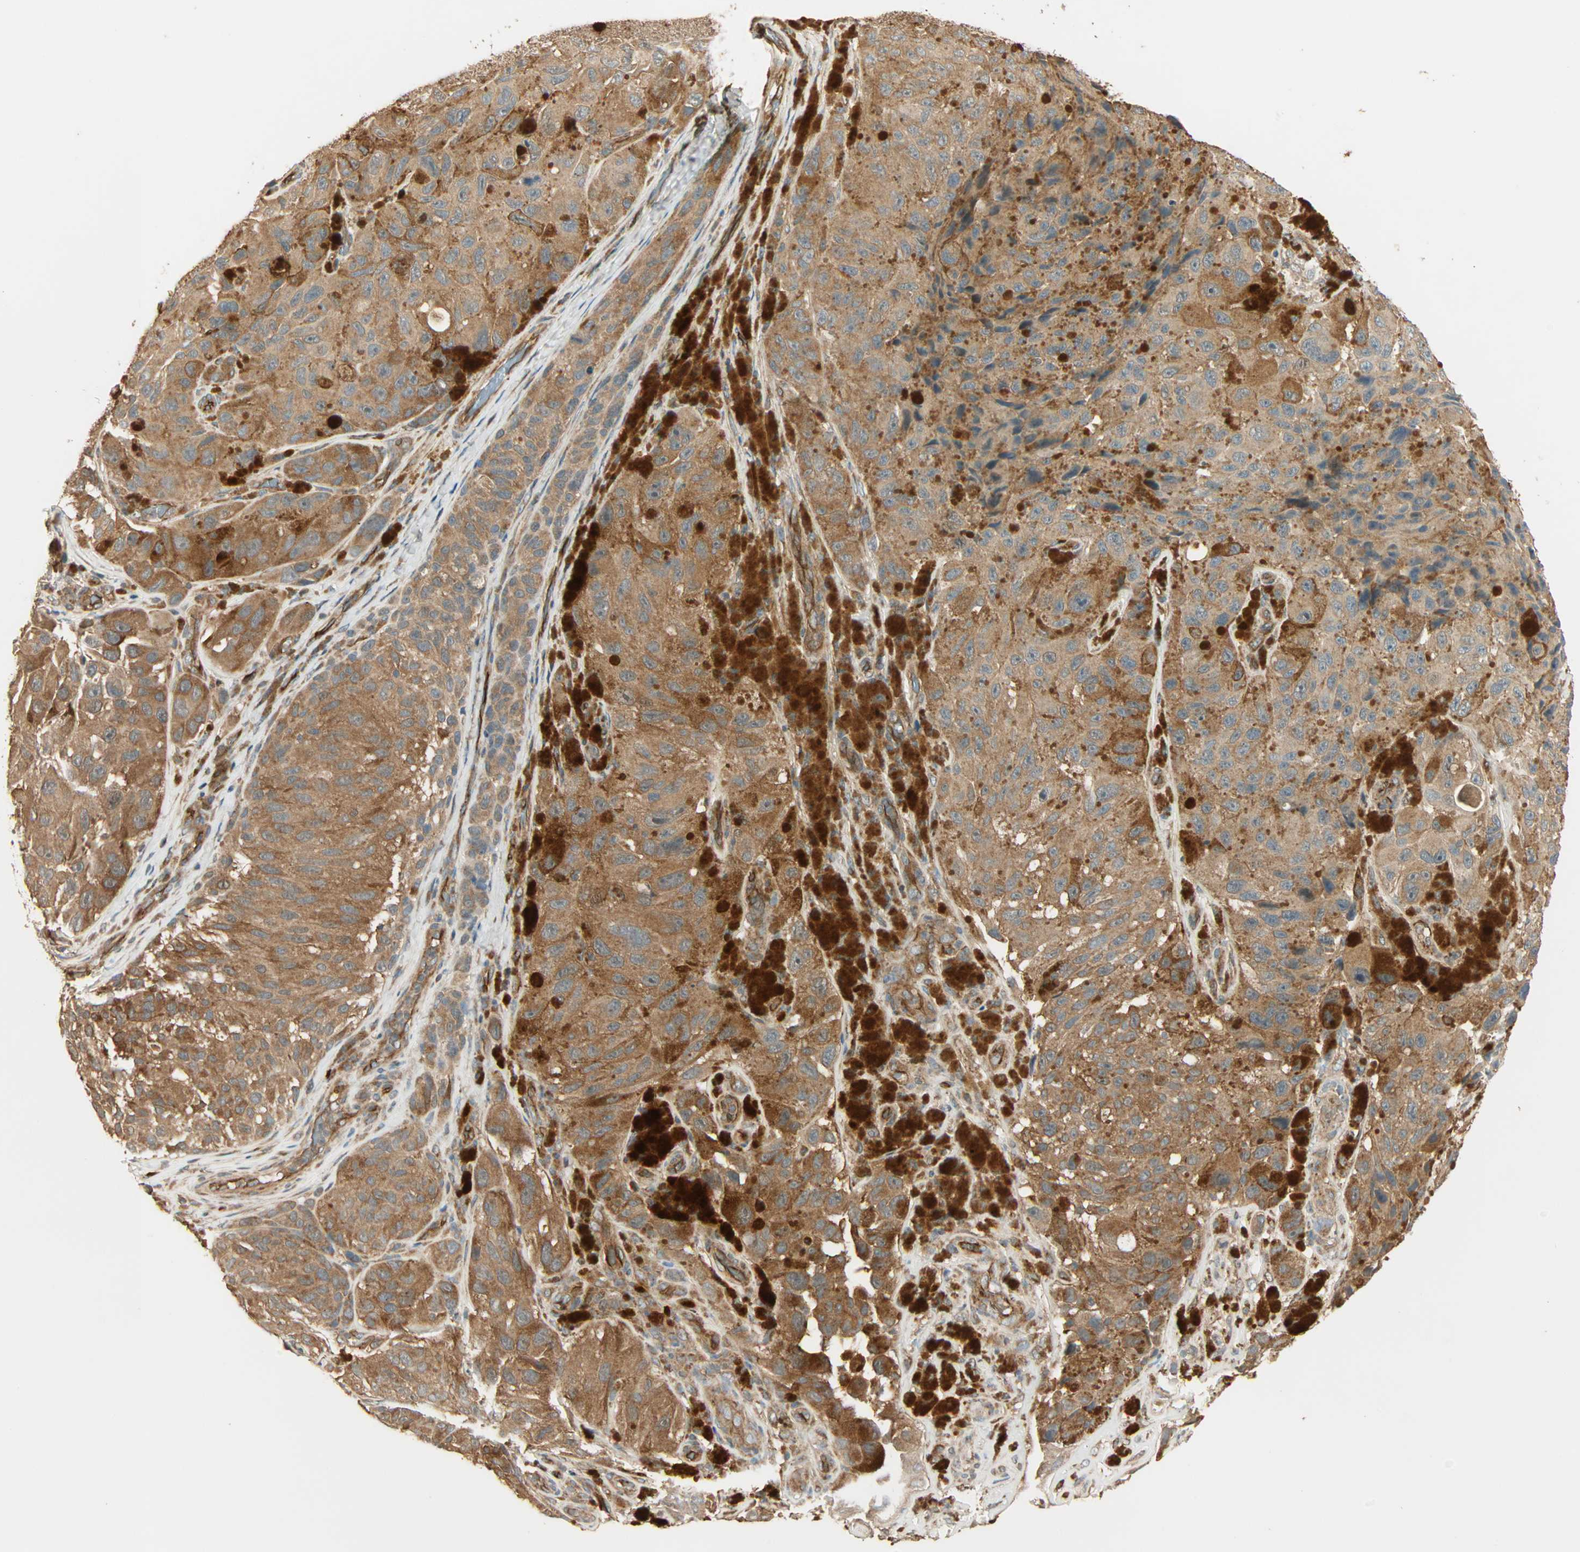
{"staining": {"intensity": "moderate", "quantity": ">75%", "location": "cytoplasmic/membranous"}, "tissue": "melanoma", "cell_type": "Tumor cells", "image_type": "cancer", "snomed": [{"axis": "morphology", "description": "Malignant melanoma, NOS"}, {"axis": "topography", "description": "Skin"}], "caption": "A micrograph of melanoma stained for a protein demonstrates moderate cytoplasmic/membranous brown staining in tumor cells. Nuclei are stained in blue.", "gene": "GALK1", "patient": {"sex": "female", "age": 73}}